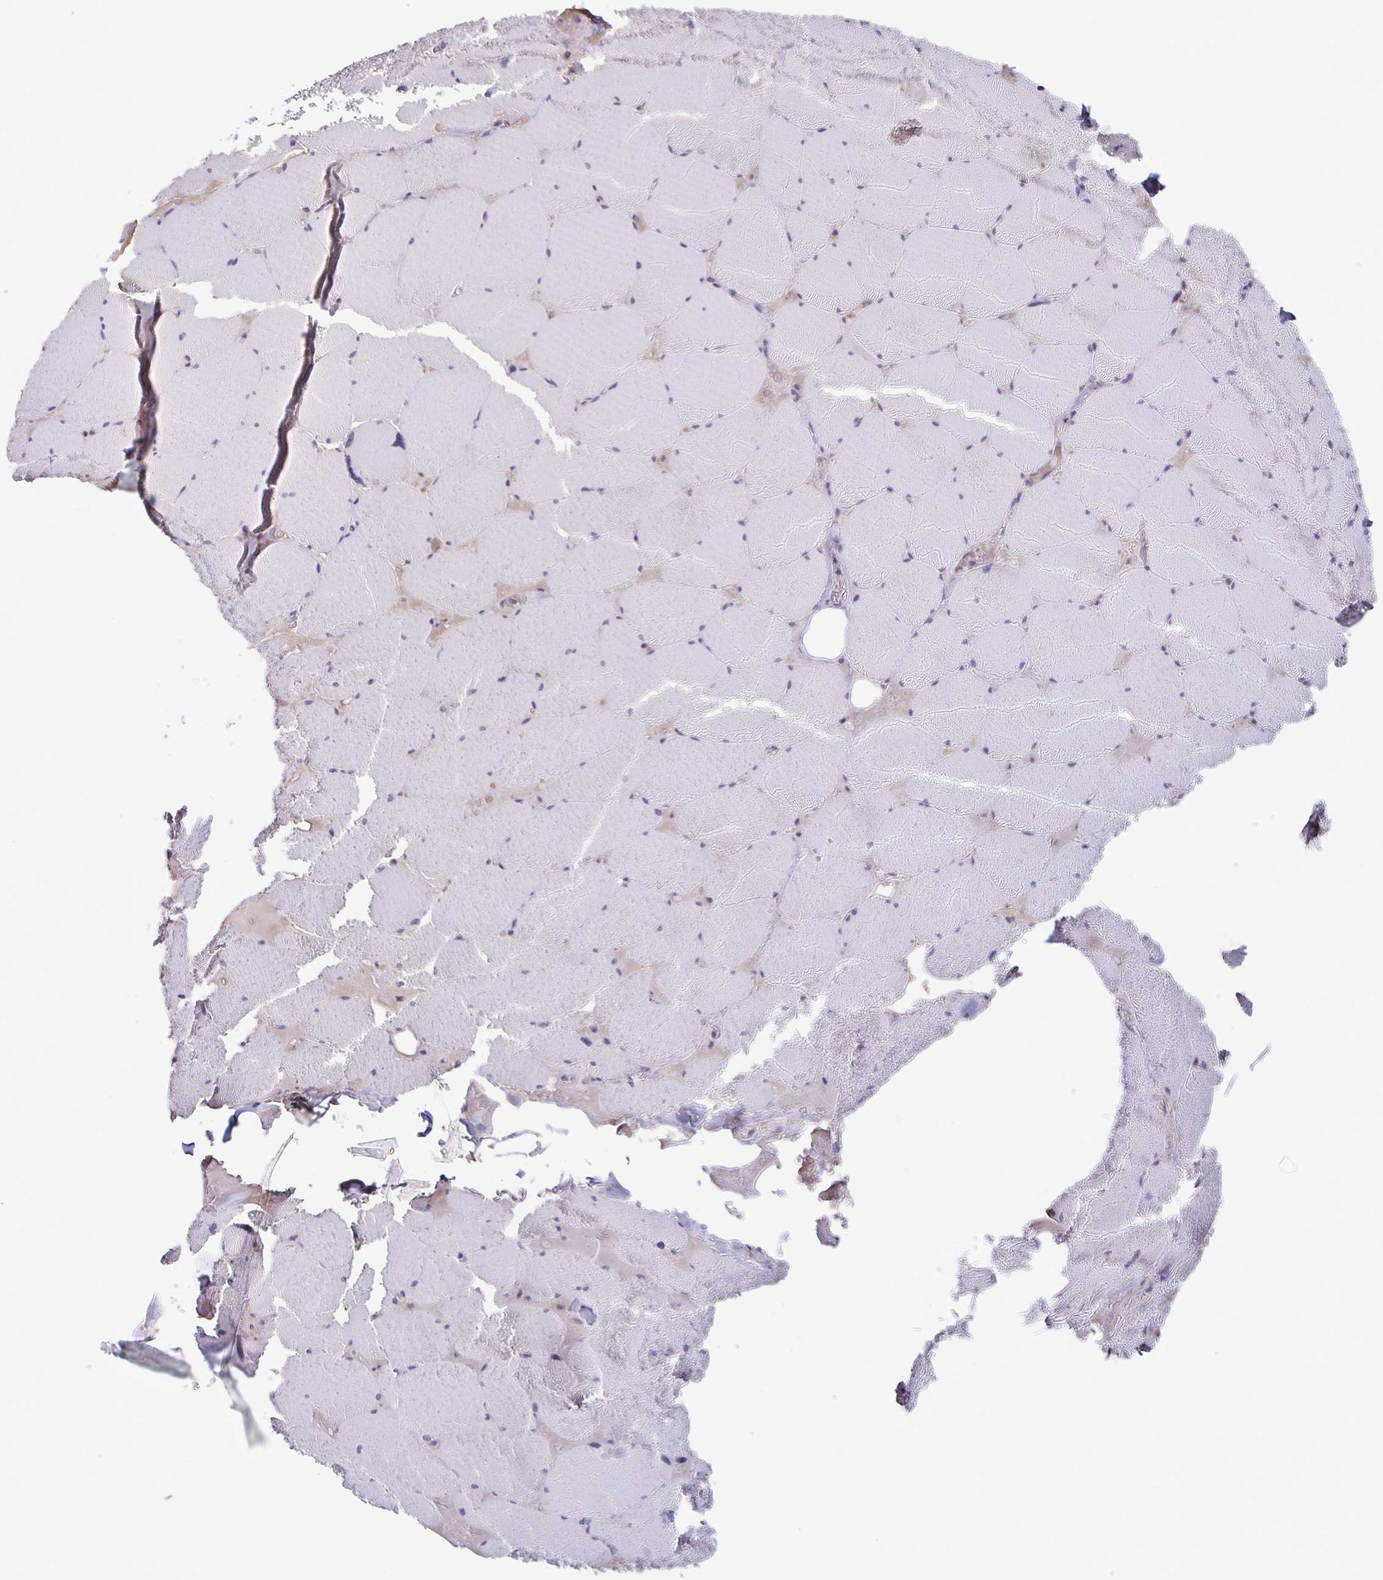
{"staining": {"intensity": "weak", "quantity": "25%-75%", "location": "cytoplasmic/membranous"}, "tissue": "skeletal muscle", "cell_type": "Myocytes", "image_type": "normal", "snomed": [{"axis": "morphology", "description": "Normal tissue, NOS"}, {"axis": "topography", "description": "Skeletal muscle"}, {"axis": "topography", "description": "Head-Neck"}], "caption": "Skeletal muscle stained for a protein (brown) reveals weak cytoplasmic/membranous positive positivity in about 25%-75% of myocytes.", "gene": "INSL5", "patient": {"sex": "male", "age": 66}}